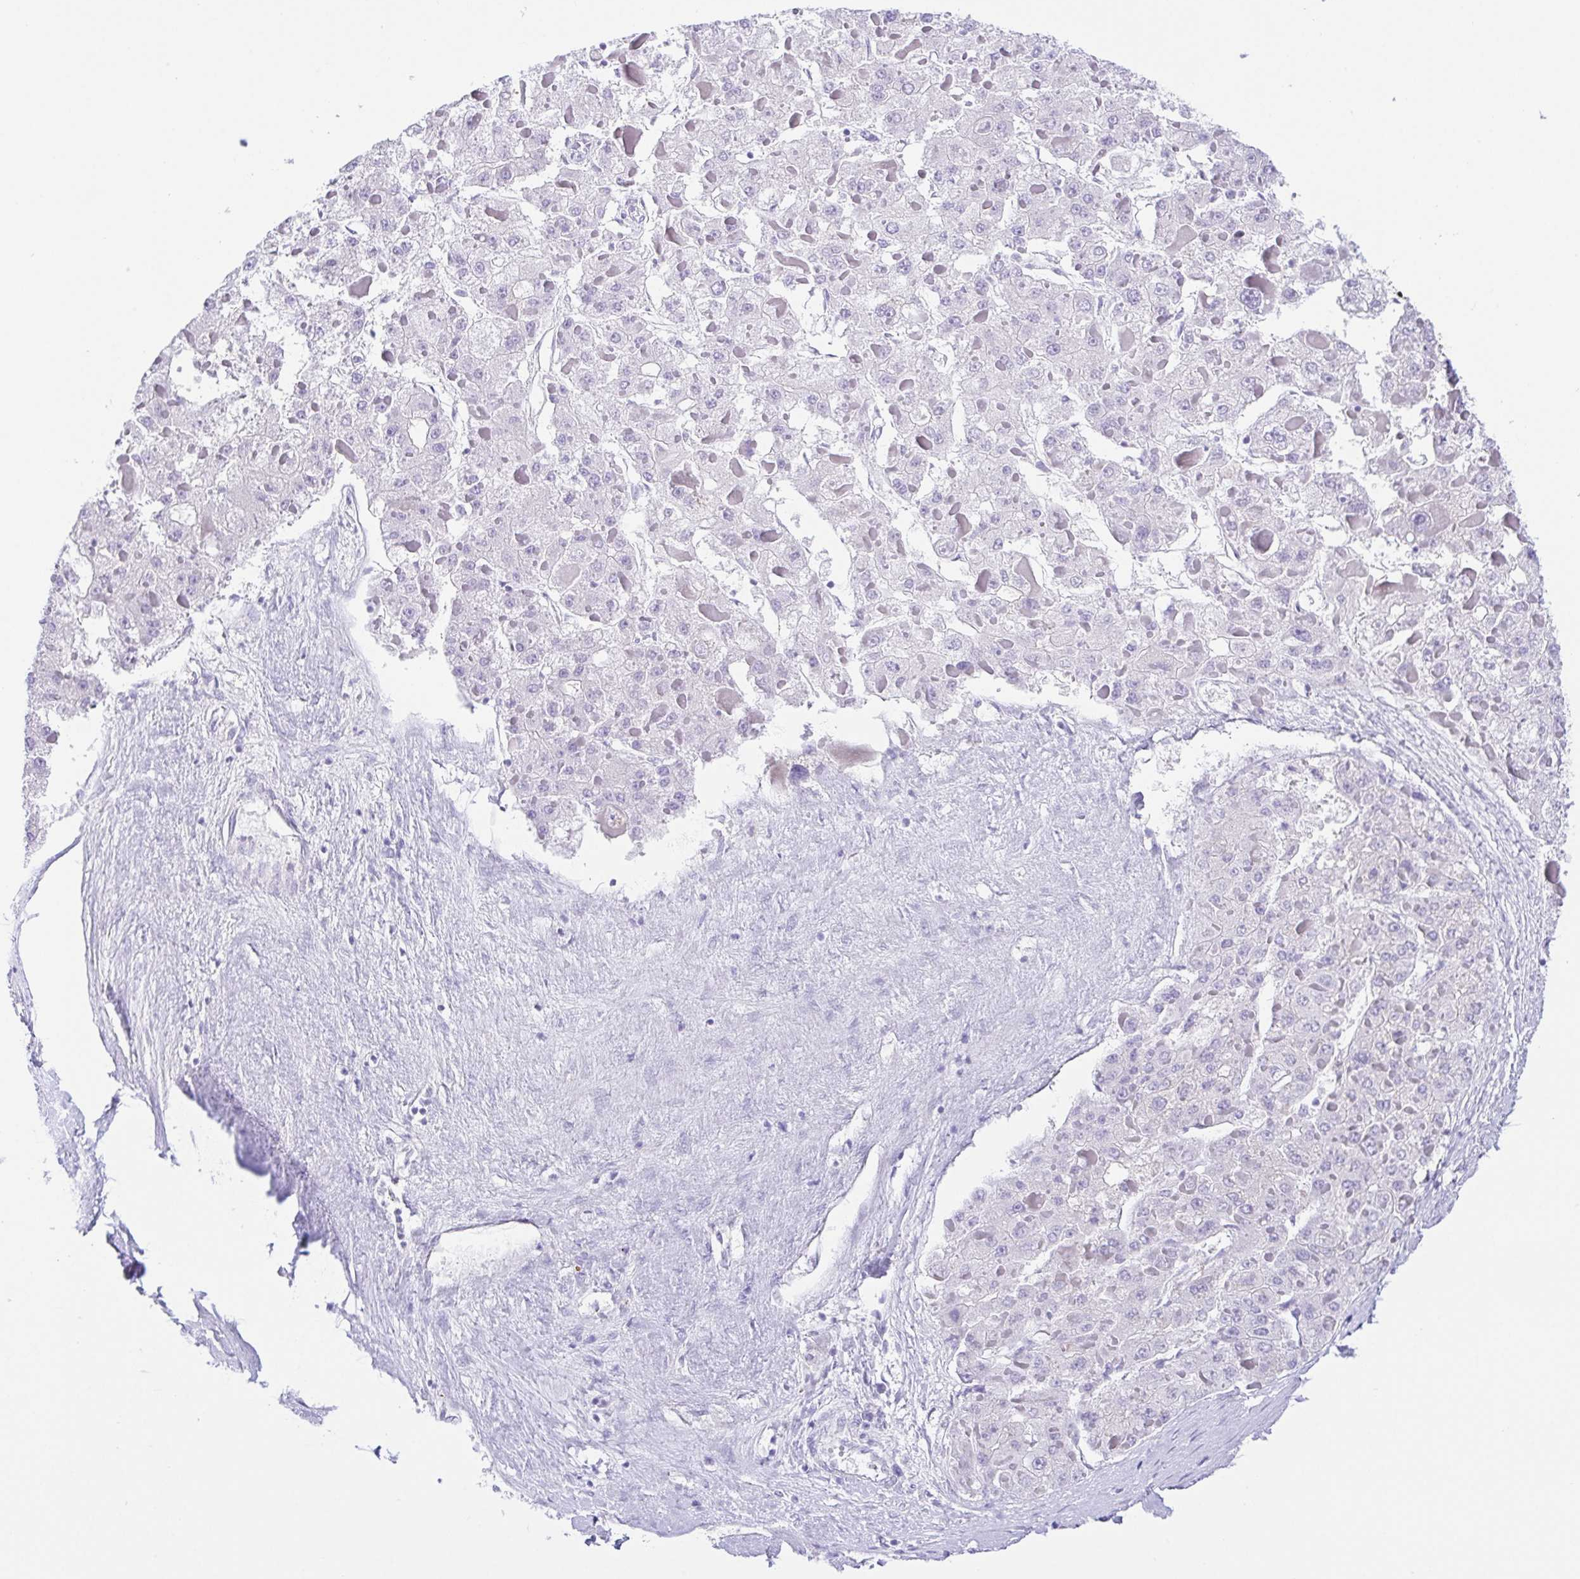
{"staining": {"intensity": "negative", "quantity": "none", "location": "none"}, "tissue": "liver cancer", "cell_type": "Tumor cells", "image_type": "cancer", "snomed": [{"axis": "morphology", "description": "Carcinoma, Hepatocellular, NOS"}, {"axis": "topography", "description": "Liver"}], "caption": "DAB (3,3'-diaminobenzidine) immunohistochemical staining of liver cancer reveals no significant expression in tumor cells.", "gene": "KRTDAP", "patient": {"sex": "female", "age": 73}}